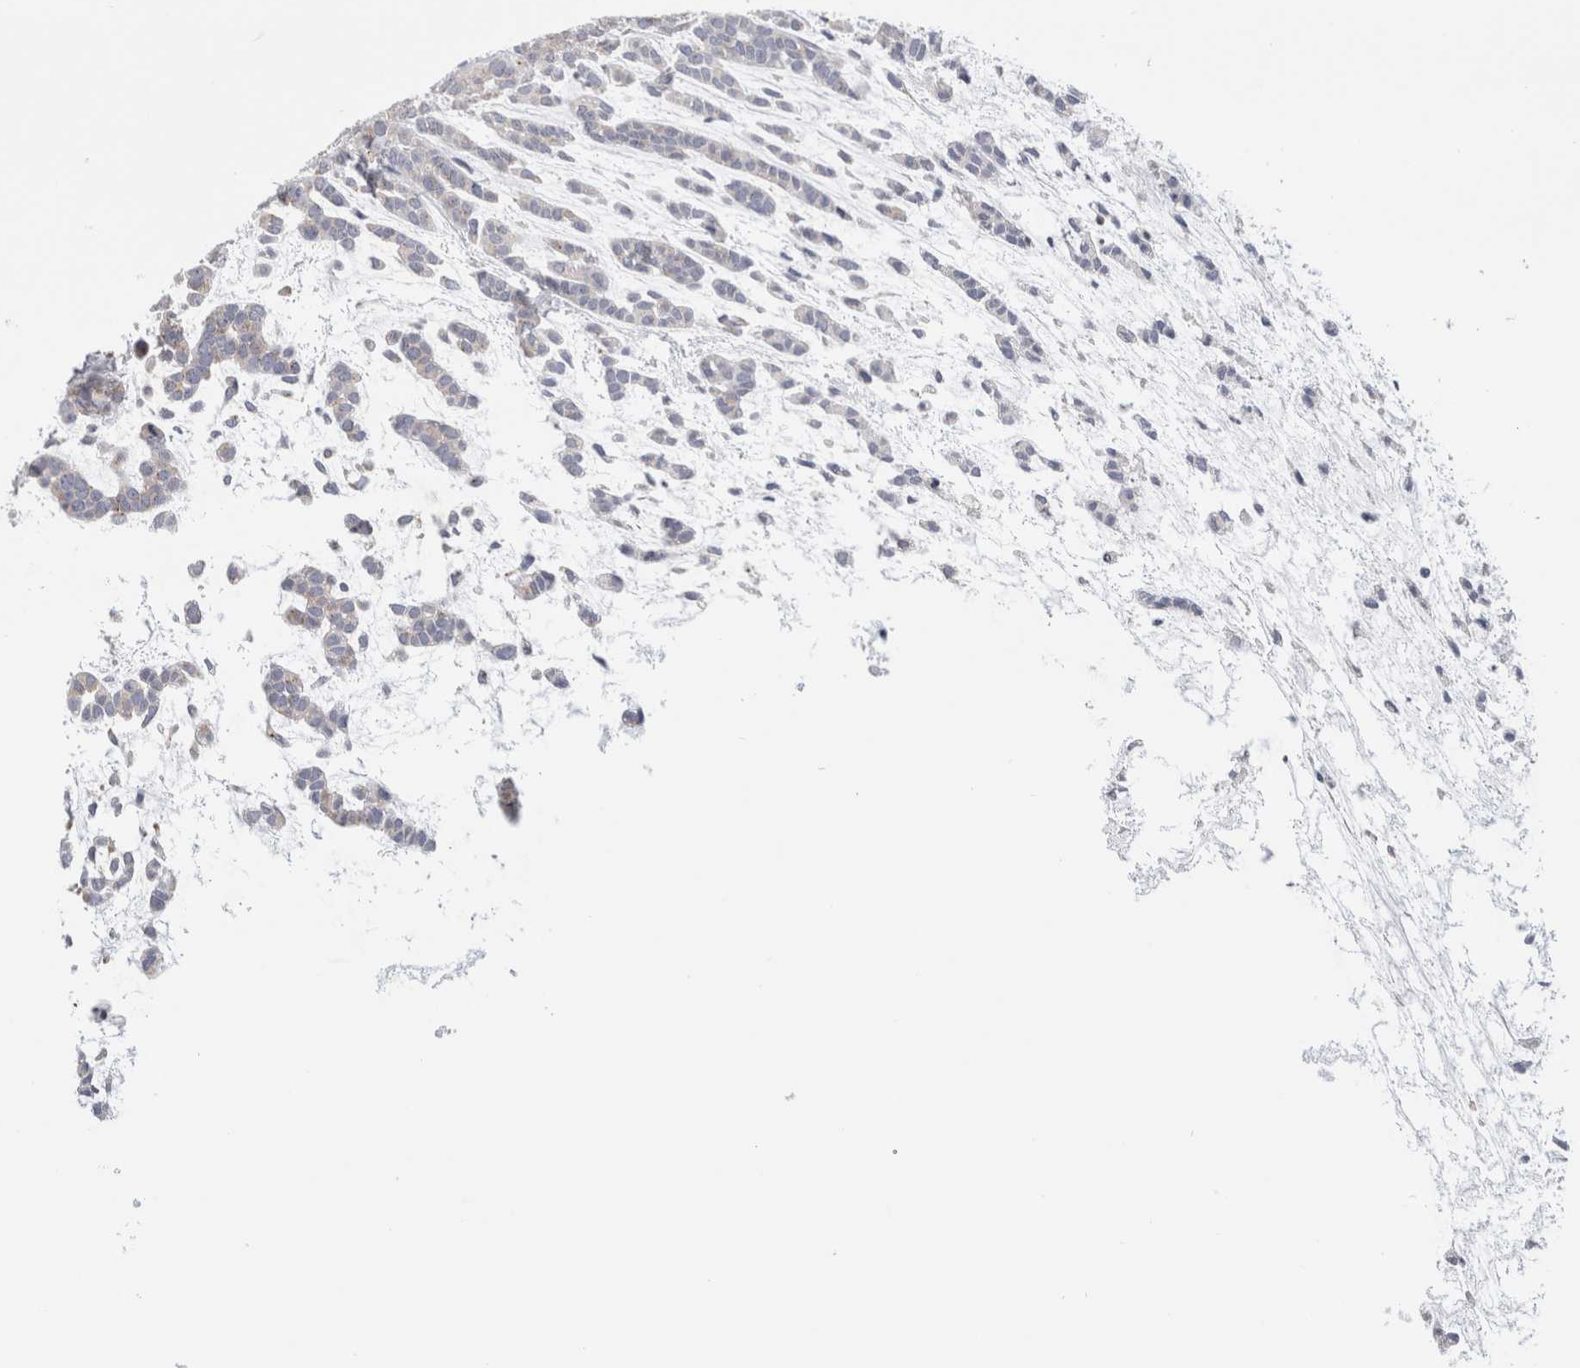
{"staining": {"intensity": "negative", "quantity": "none", "location": "none"}, "tissue": "head and neck cancer", "cell_type": "Tumor cells", "image_type": "cancer", "snomed": [{"axis": "morphology", "description": "Adenocarcinoma, NOS"}, {"axis": "morphology", "description": "Adenoma, NOS"}, {"axis": "topography", "description": "Head-Neck"}], "caption": "Human head and neck adenoma stained for a protein using IHC displays no staining in tumor cells.", "gene": "AKAP9", "patient": {"sex": "female", "age": 55}}